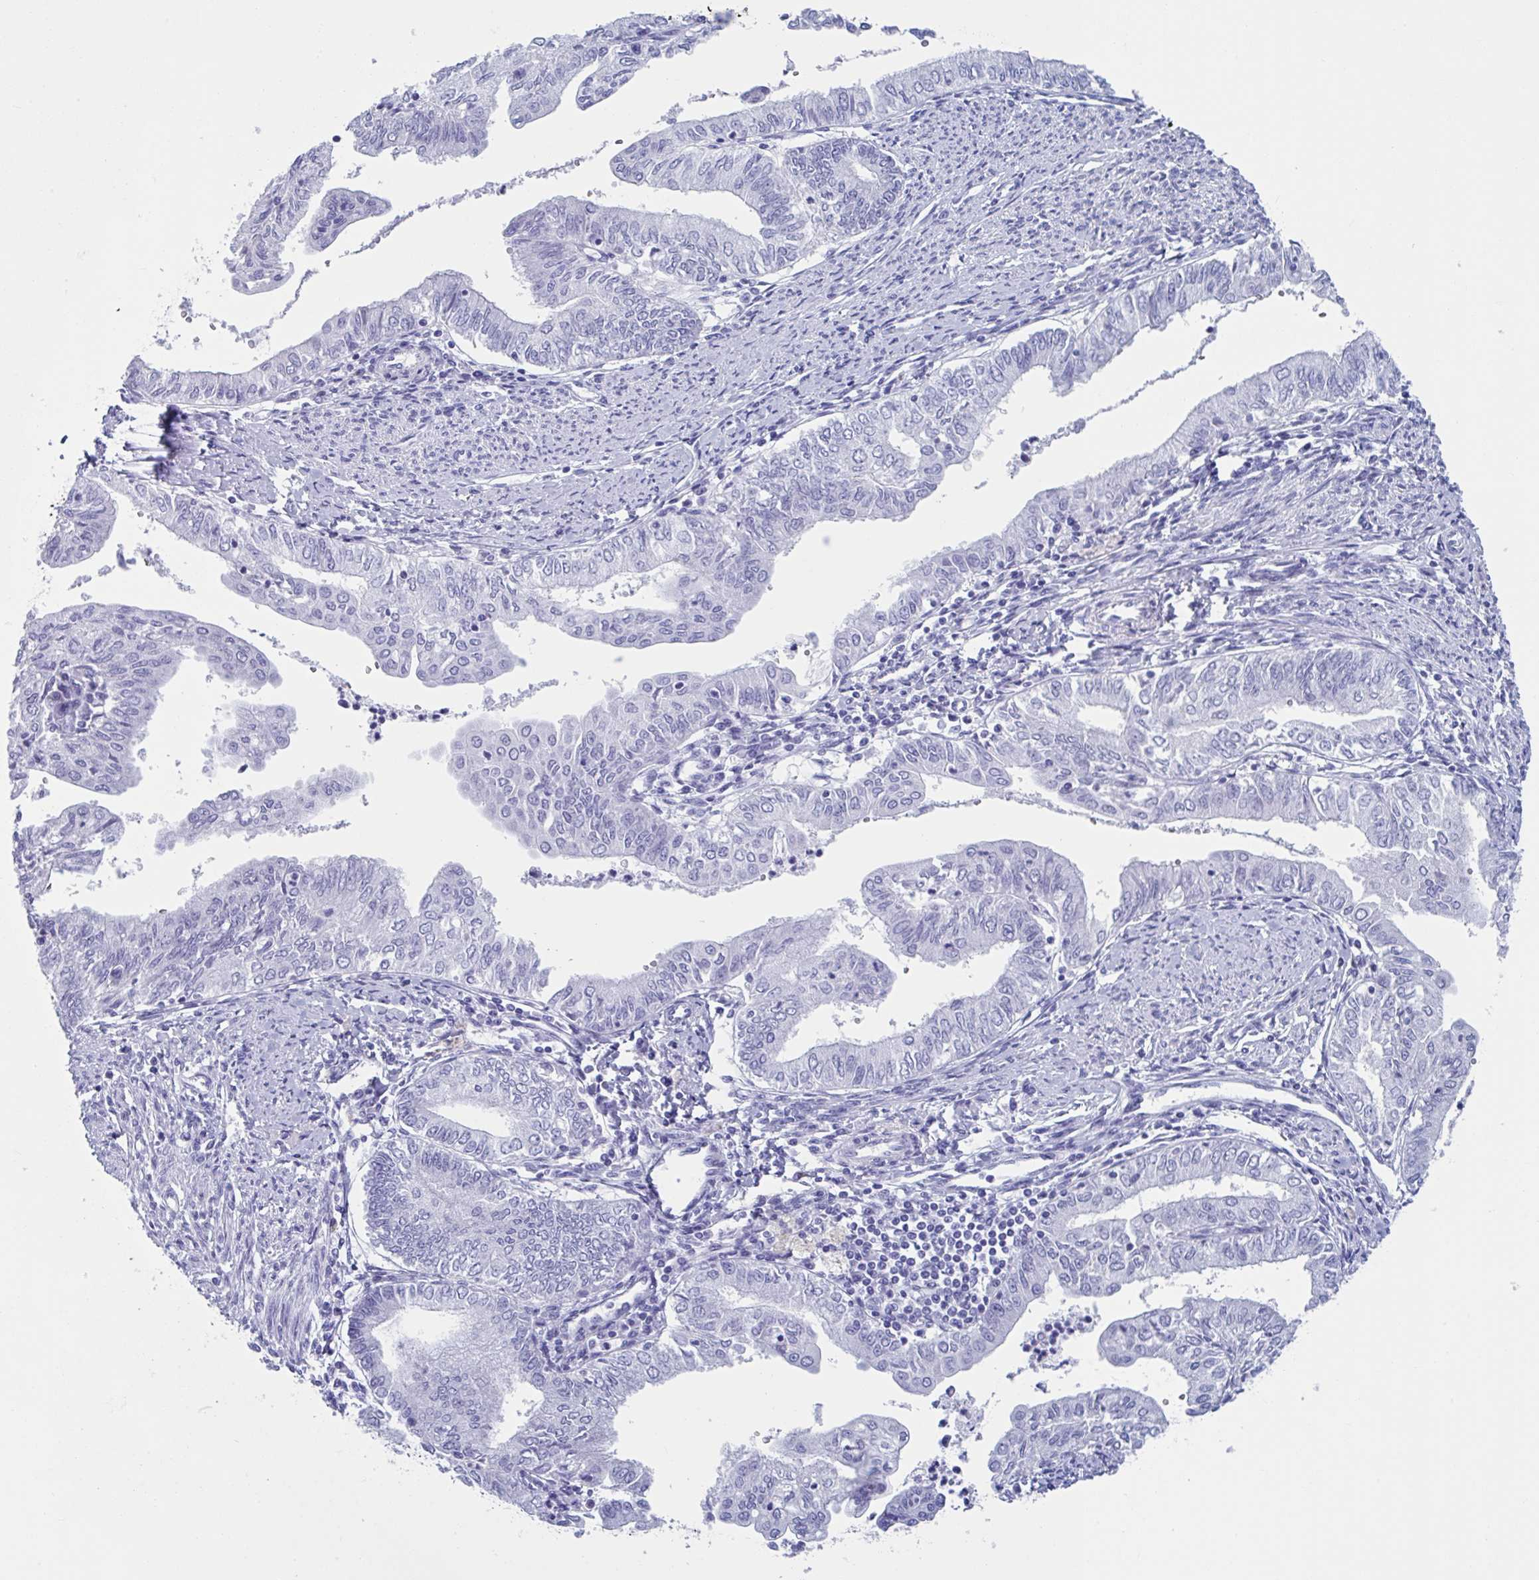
{"staining": {"intensity": "negative", "quantity": "none", "location": "none"}, "tissue": "endometrial cancer", "cell_type": "Tumor cells", "image_type": "cancer", "snomed": [{"axis": "morphology", "description": "Adenocarcinoma, NOS"}, {"axis": "topography", "description": "Endometrium"}], "caption": "Tumor cells show no significant protein positivity in endometrial adenocarcinoma.", "gene": "USP35", "patient": {"sex": "female", "age": 66}}